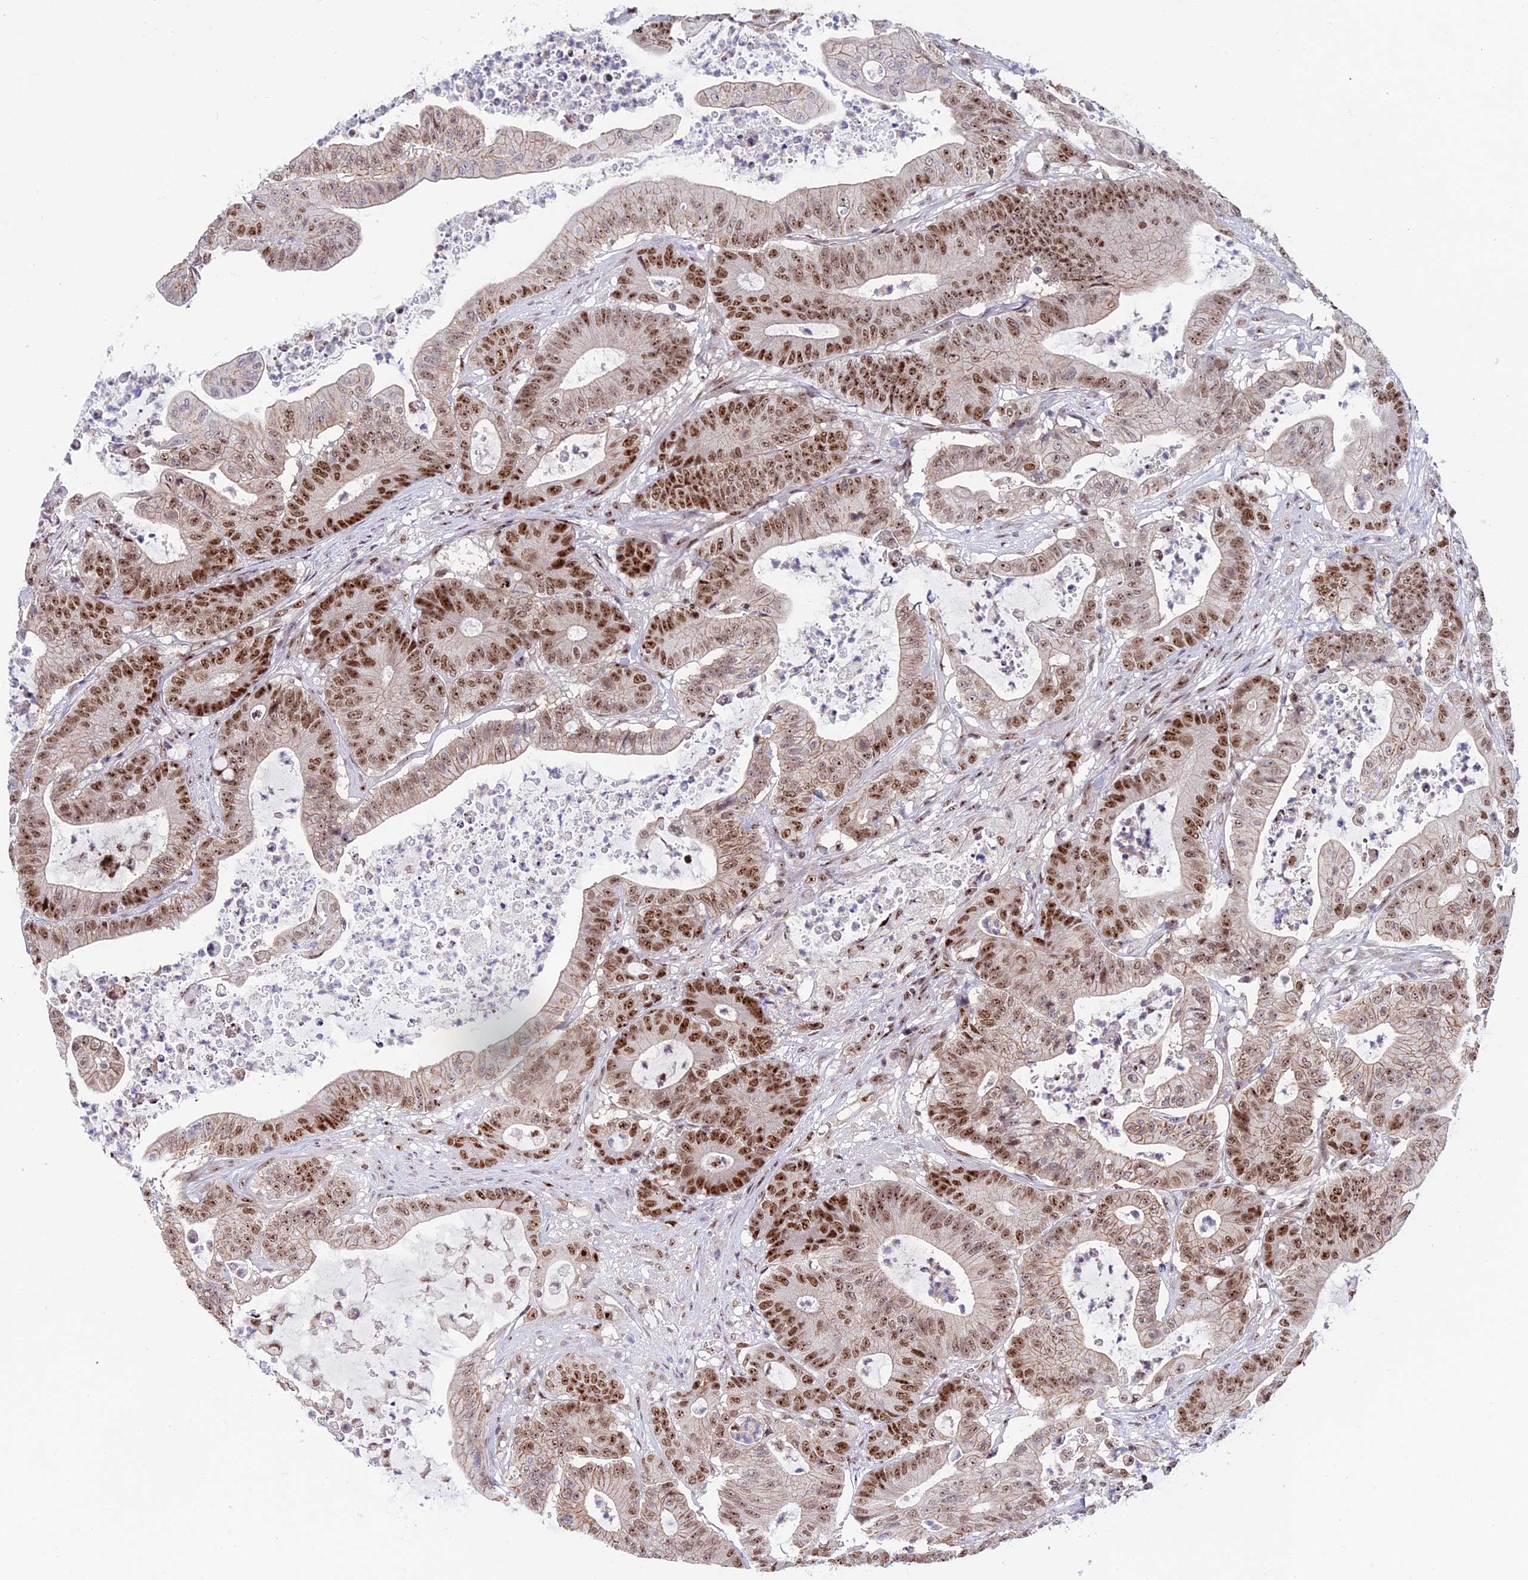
{"staining": {"intensity": "moderate", "quantity": ">75%", "location": "nuclear"}, "tissue": "colorectal cancer", "cell_type": "Tumor cells", "image_type": "cancer", "snomed": [{"axis": "morphology", "description": "Adenocarcinoma, NOS"}, {"axis": "topography", "description": "Colon"}], "caption": "The immunohistochemical stain shows moderate nuclear staining in tumor cells of colorectal cancer (adenocarcinoma) tissue.", "gene": "CCDC86", "patient": {"sex": "female", "age": 84}}